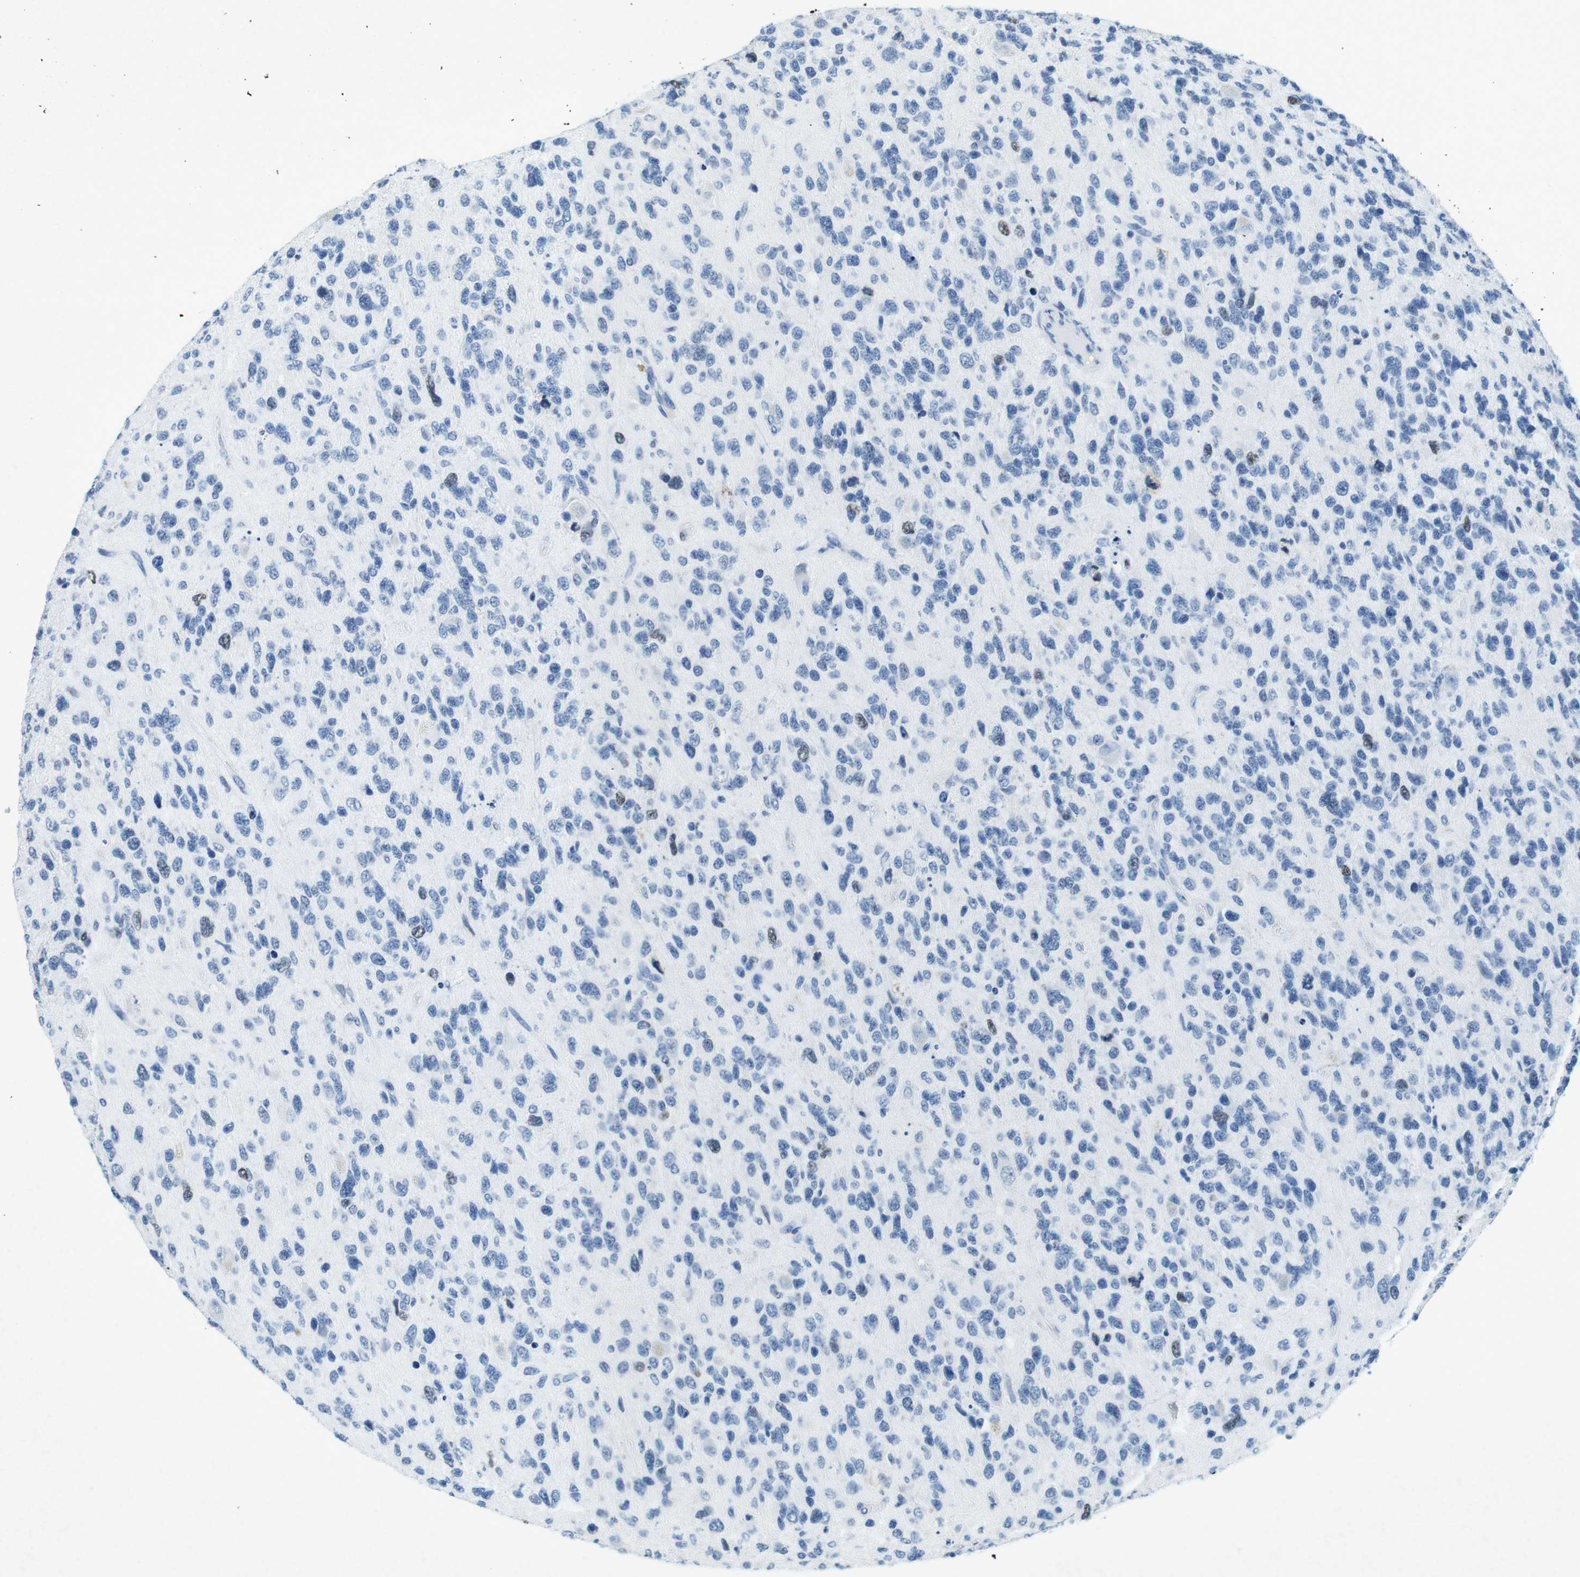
{"staining": {"intensity": "negative", "quantity": "none", "location": "none"}, "tissue": "glioma", "cell_type": "Tumor cells", "image_type": "cancer", "snomed": [{"axis": "morphology", "description": "Glioma, malignant, High grade"}, {"axis": "topography", "description": "Brain"}], "caption": "Immunohistochemistry (IHC) micrograph of human glioma stained for a protein (brown), which demonstrates no positivity in tumor cells.", "gene": "CTAG1B", "patient": {"sex": "female", "age": 58}}